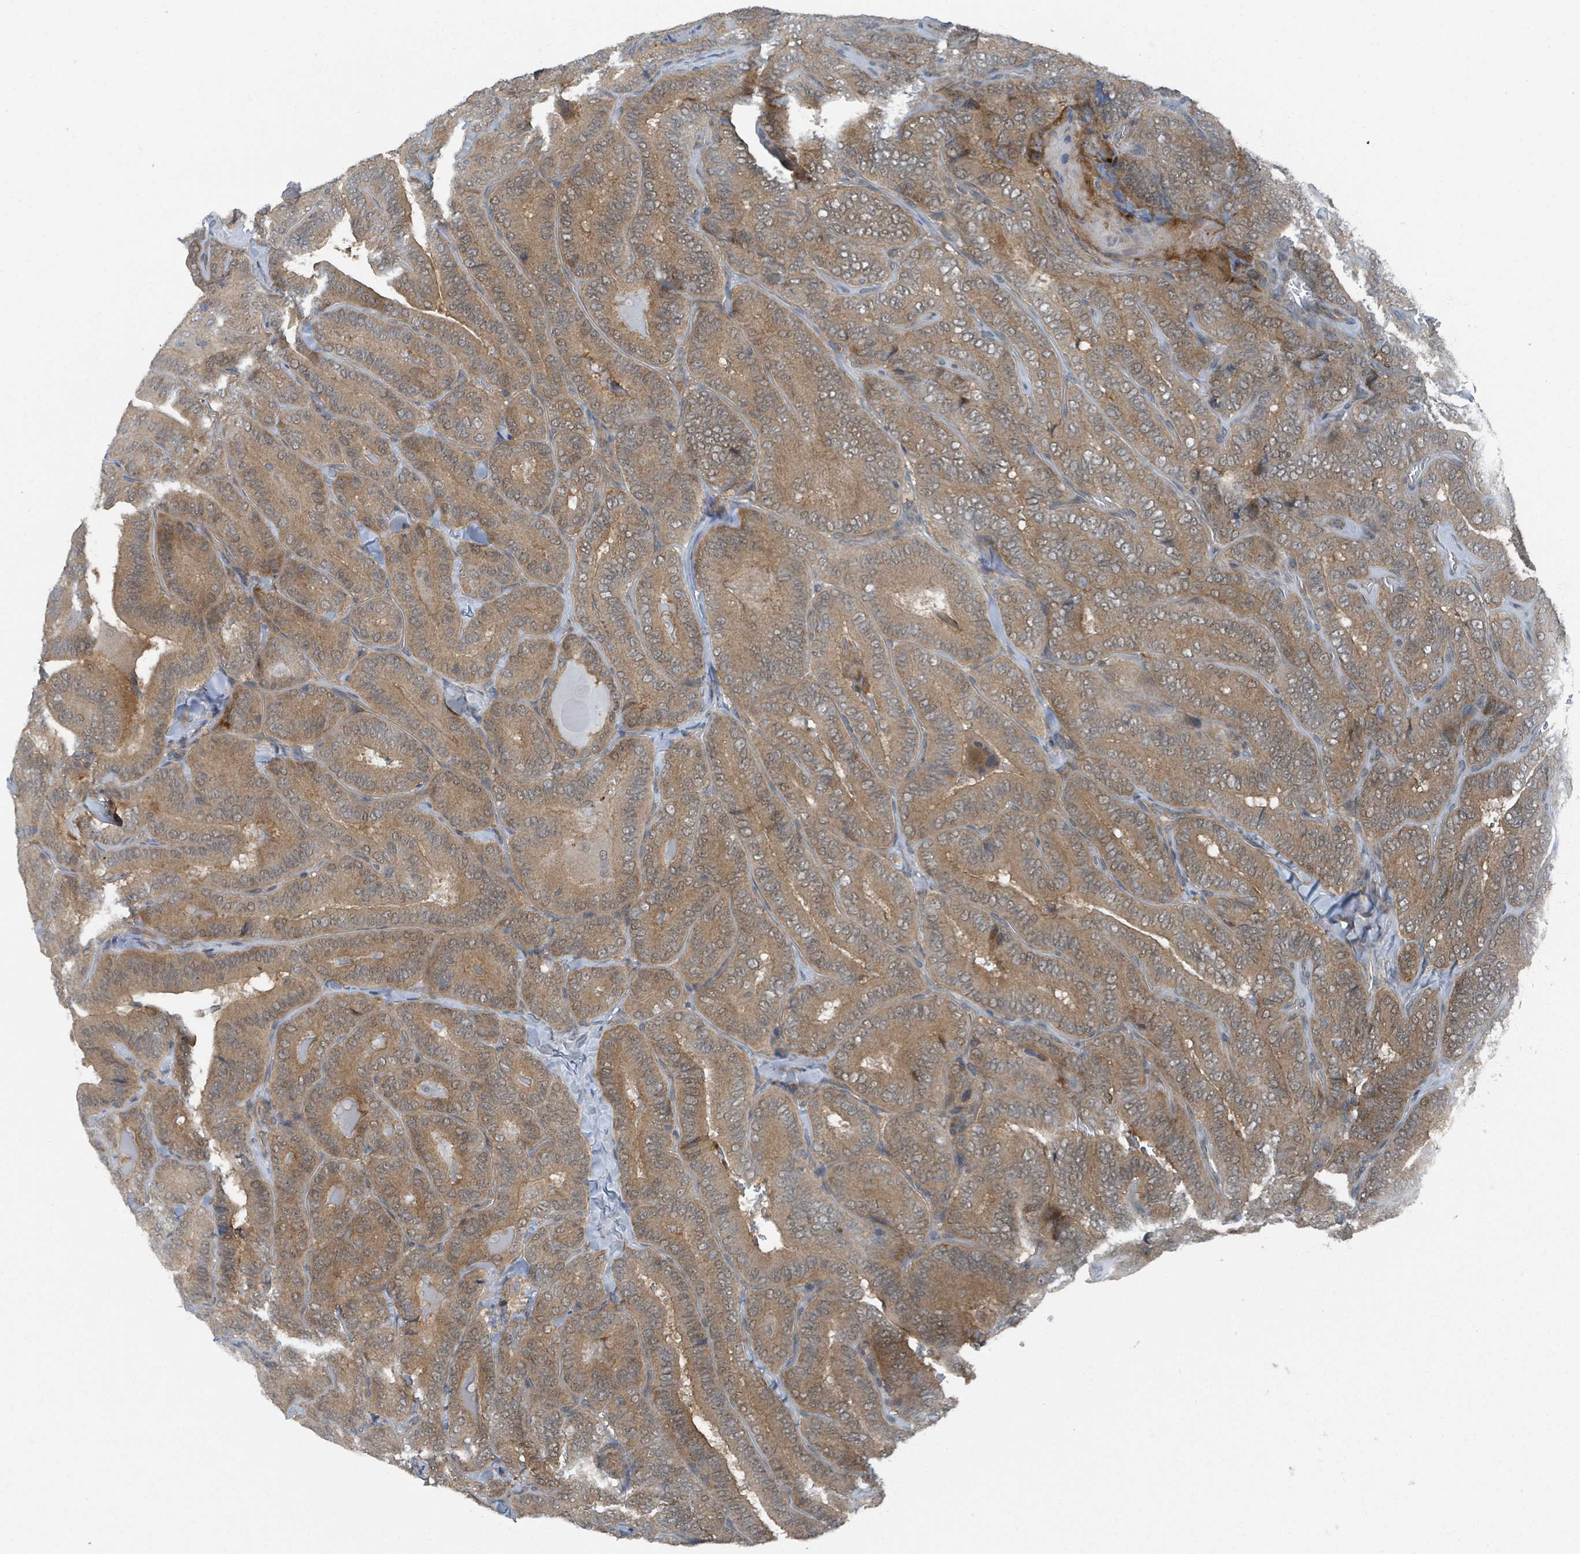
{"staining": {"intensity": "moderate", "quantity": ">75%", "location": "cytoplasmic/membranous,nuclear"}, "tissue": "thyroid cancer", "cell_type": "Tumor cells", "image_type": "cancer", "snomed": [{"axis": "morphology", "description": "Papillary adenocarcinoma, NOS"}, {"axis": "topography", "description": "Thyroid gland"}], "caption": "Protein analysis of thyroid papillary adenocarcinoma tissue shows moderate cytoplasmic/membranous and nuclear positivity in about >75% of tumor cells. (Brightfield microscopy of DAB IHC at high magnification).", "gene": "GOLGA7", "patient": {"sex": "male", "age": 61}}